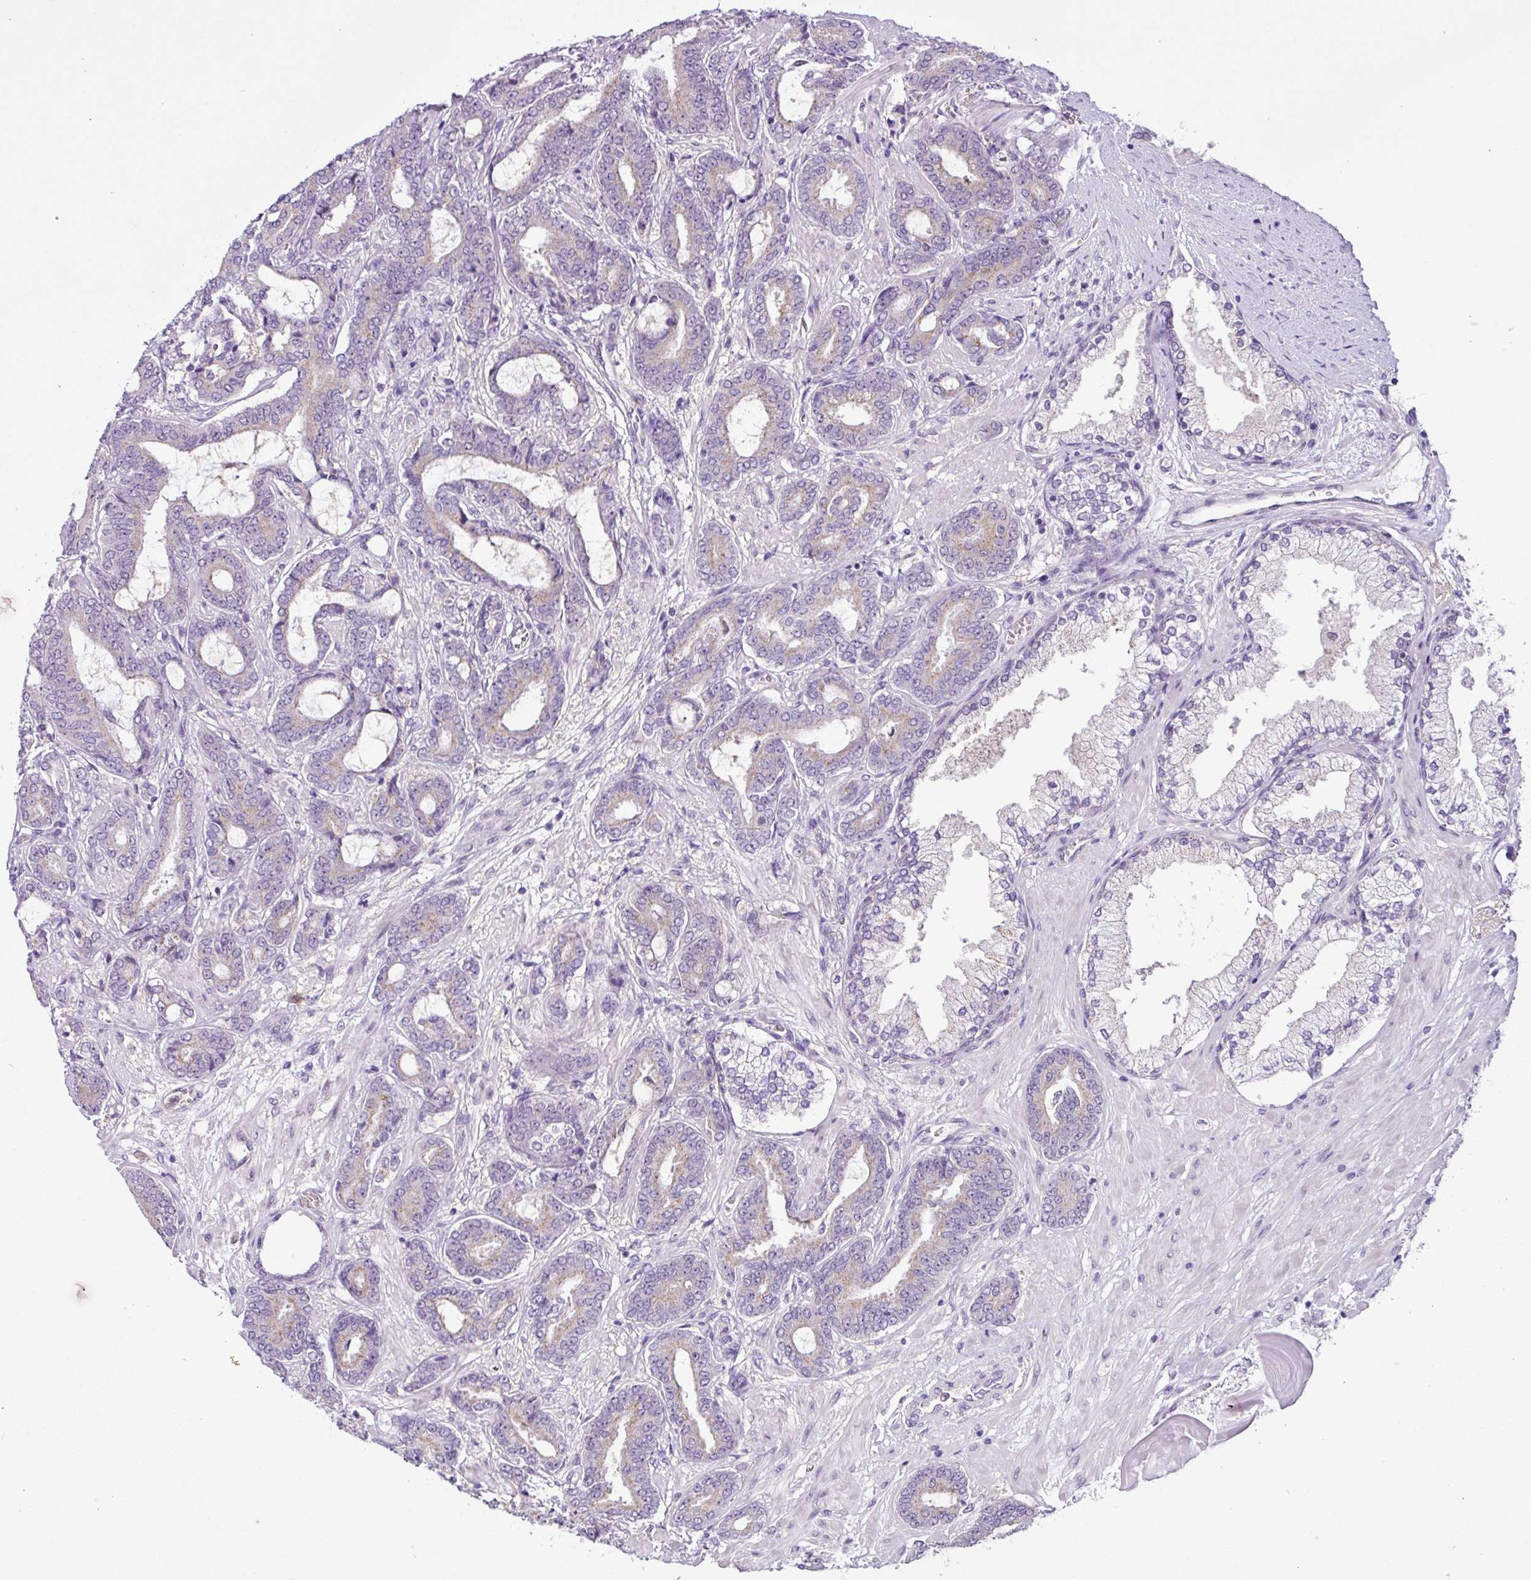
{"staining": {"intensity": "weak", "quantity": "25%-75%", "location": "cytoplasmic/membranous"}, "tissue": "prostate cancer", "cell_type": "Tumor cells", "image_type": "cancer", "snomed": [{"axis": "morphology", "description": "Adenocarcinoma, Low grade"}, {"axis": "topography", "description": "Prostate and seminal vesicle, NOS"}], "caption": "Protein staining reveals weak cytoplasmic/membranous expression in approximately 25%-75% of tumor cells in prostate cancer.", "gene": "TONSL", "patient": {"sex": "male", "age": 61}}